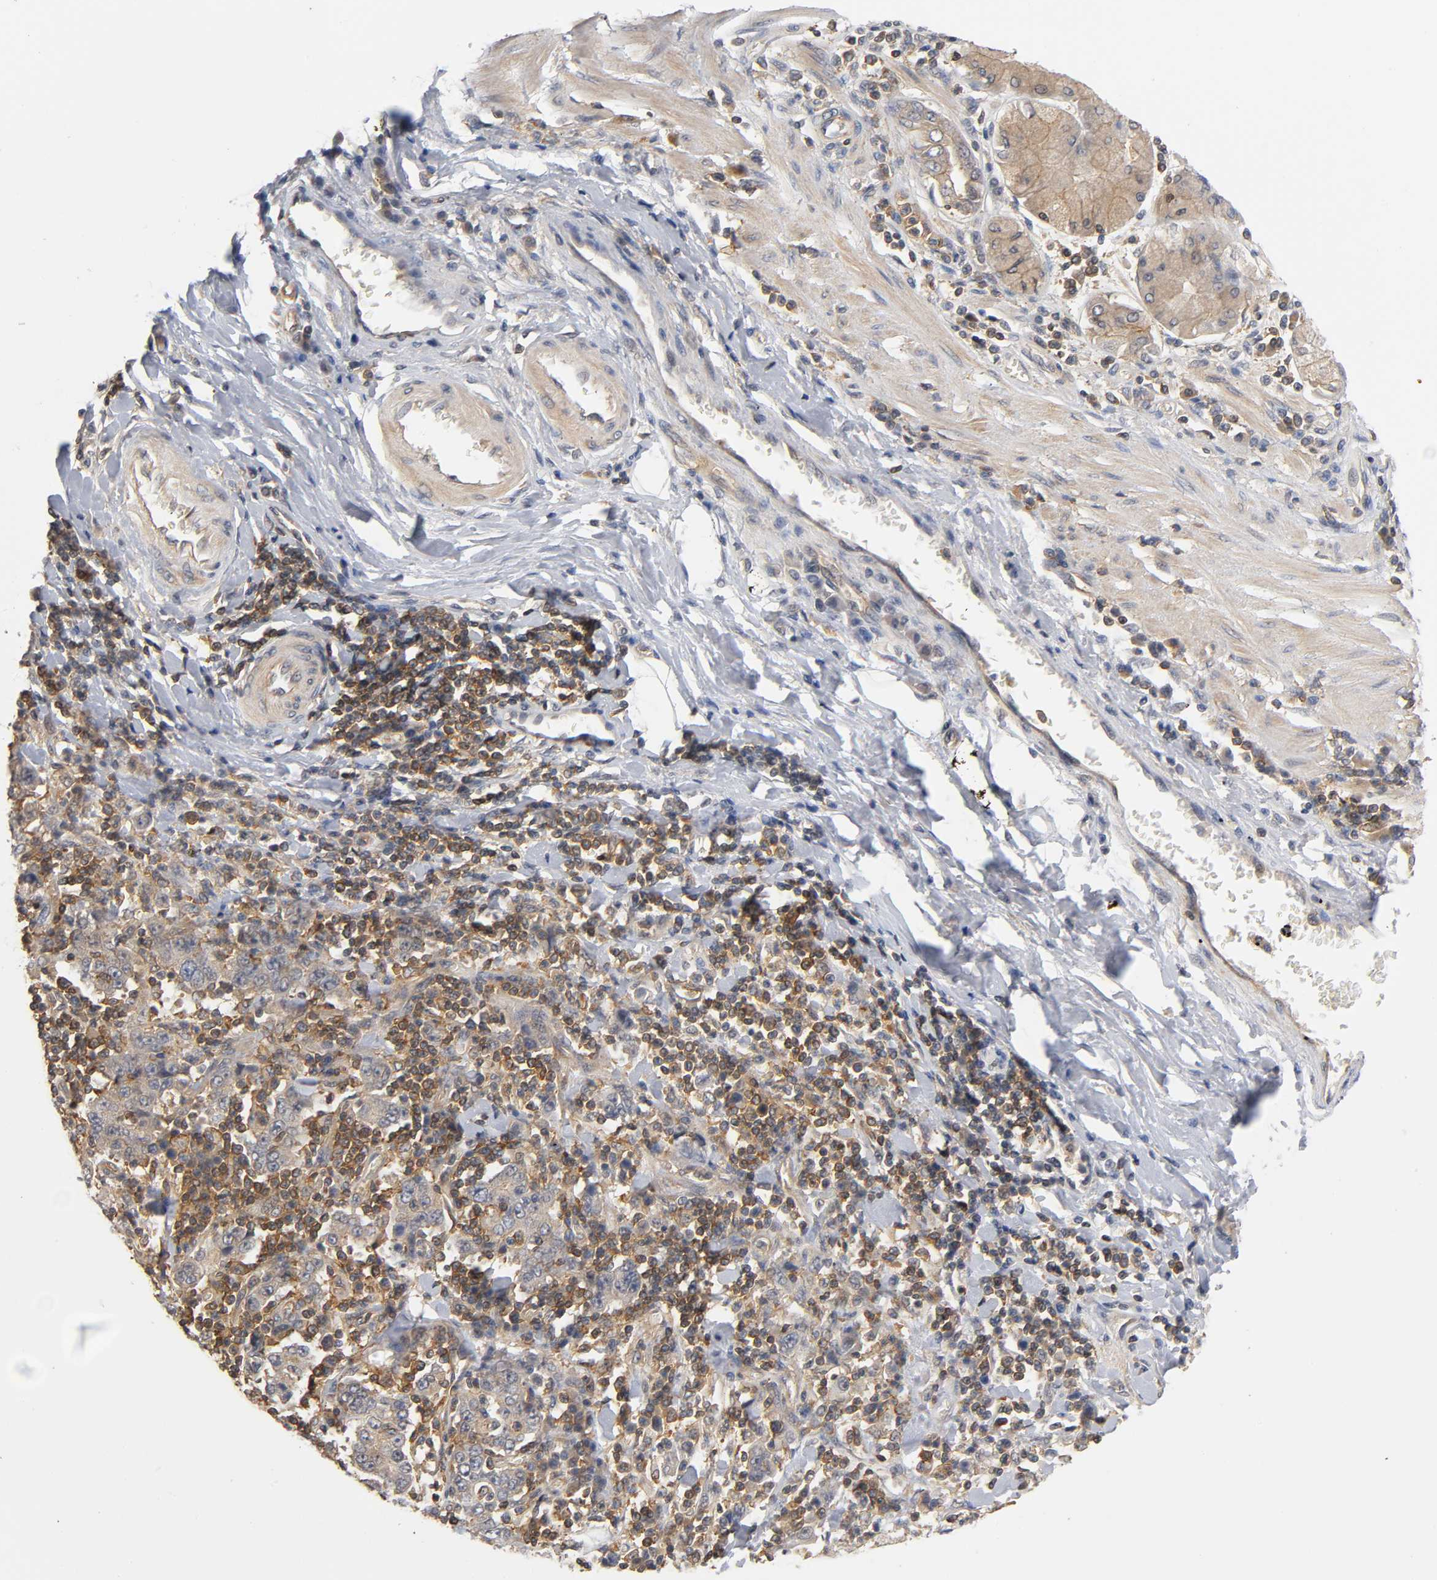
{"staining": {"intensity": "moderate", "quantity": ">75%", "location": "cytoplasmic/membranous"}, "tissue": "stomach cancer", "cell_type": "Tumor cells", "image_type": "cancer", "snomed": [{"axis": "morphology", "description": "Normal tissue, NOS"}, {"axis": "morphology", "description": "Adenocarcinoma, NOS"}, {"axis": "topography", "description": "Stomach, upper"}, {"axis": "topography", "description": "Stomach"}], "caption": "Stomach cancer stained for a protein (brown) demonstrates moderate cytoplasmic/membranous positive staining in approximately >75% of tumor cells.", "gene": "ACTR2", "patient": {"sex": "male", "age": 59}}